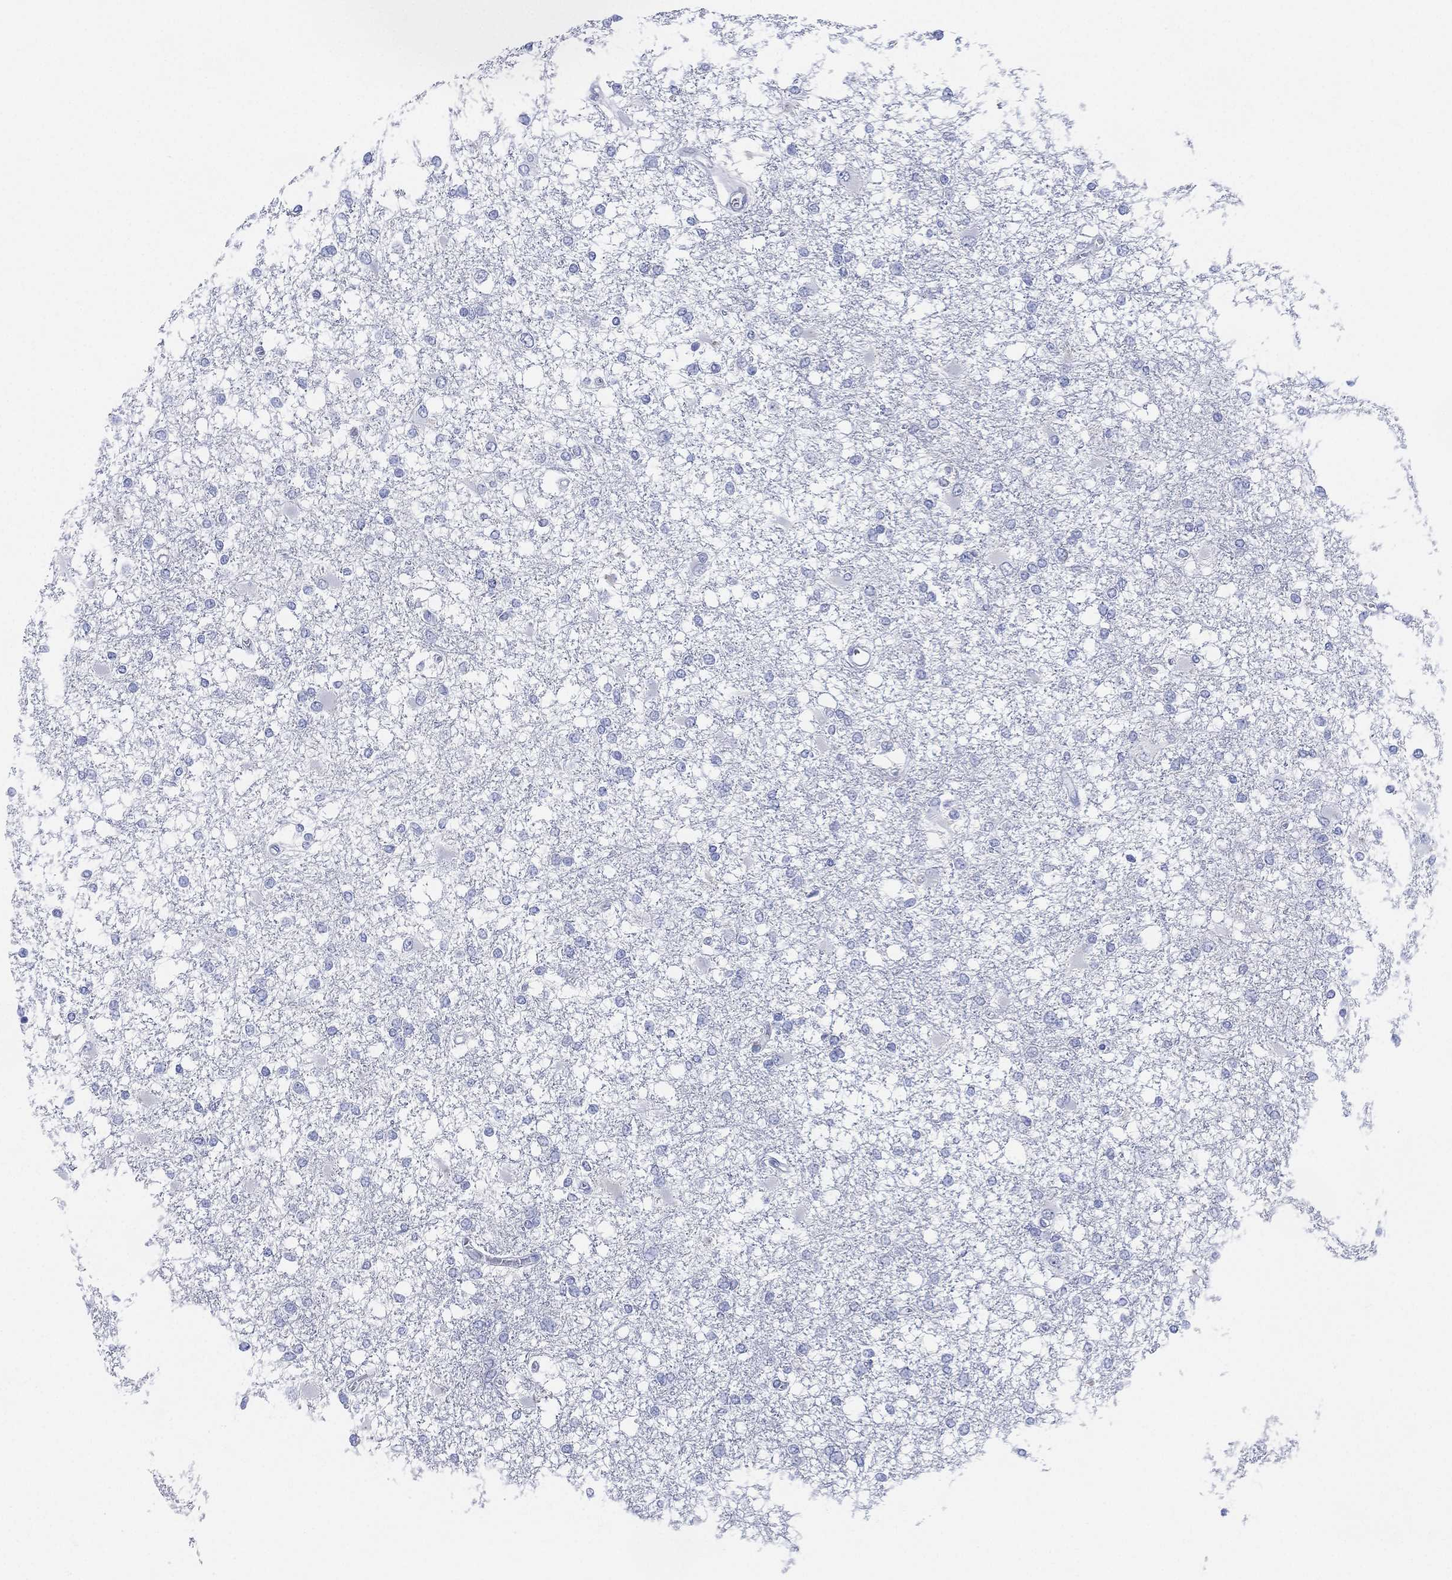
{"staining": {"intensity": "negative", "quantity": "none", "location": "none"}, "tissue": "glioma", "cell_type": "Tumor cells", "image_type": "cancer", "snomed": [{"axis": "morphology", "description": "Glioma, malignant, High grade"}, {"axis": "topography", "description": "Cerebral cortex"}], "caption": "Tumor cells show no significant protein expression in malignant glioma (high-grade).", "gene": "ADAD2", "patient": {"sex": "male", "age": 79}}